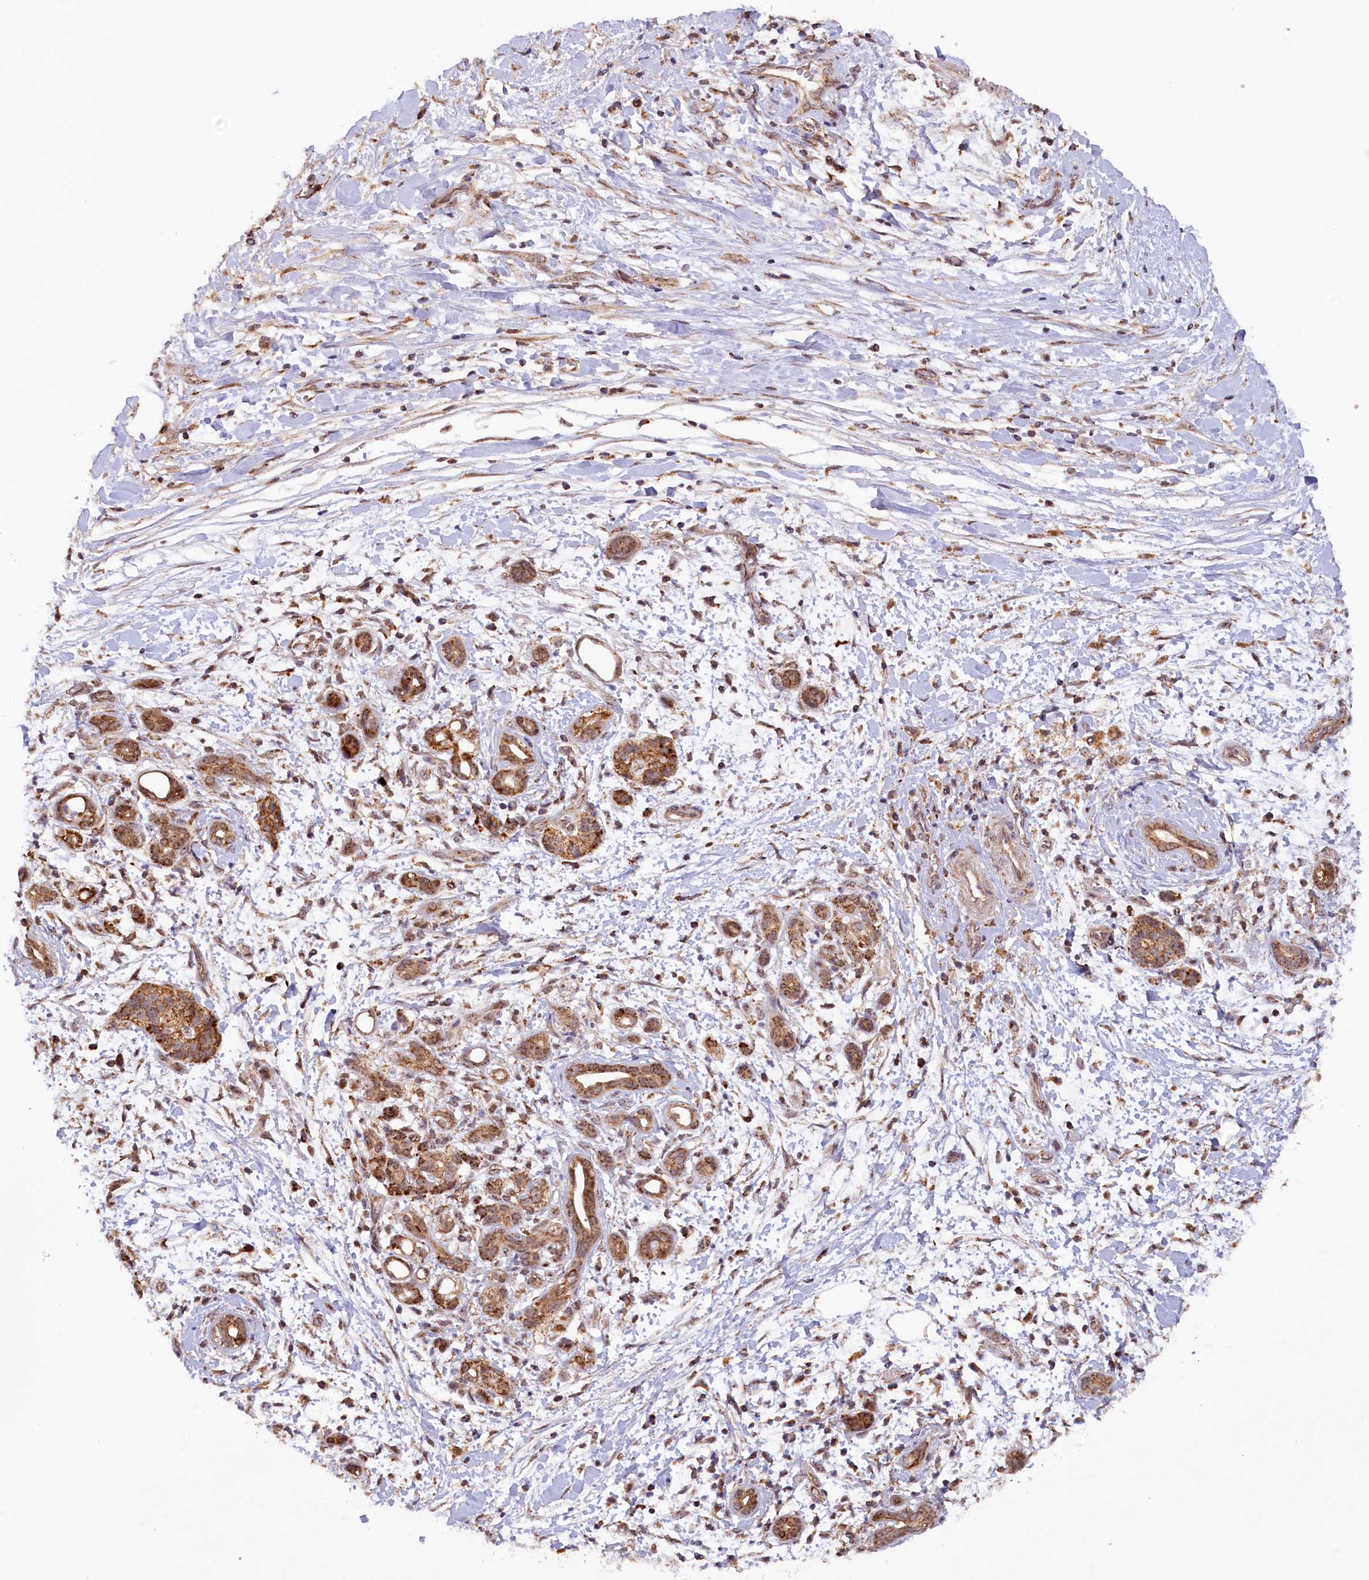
{"staining": {"intensity": "strong", "quantity": ">75%", "location": "cytoplasmic/membranous"}, "tissue": "pancreatic cancer", "cell_type": "Tumor cells", "image_type": "cancer", "snomed": [{"axis": "morphology", "description": "Adenocarcinoma, NOS"}, {"axis": "topography", "description": "Pancreas"}], "caption": "Immunohistochemistry photomicrograph of neoplastic tissue: human pancreatic adenocarcinoma stained using IHC reveals high levels of strong protein expression localized specifically in the cytoplasmic/membranous of tumor cells, appearing as a cytoplasmic/membranous brown color.", "gene": "DUS3L", "patient": {"sex": "female", "age": 78}}